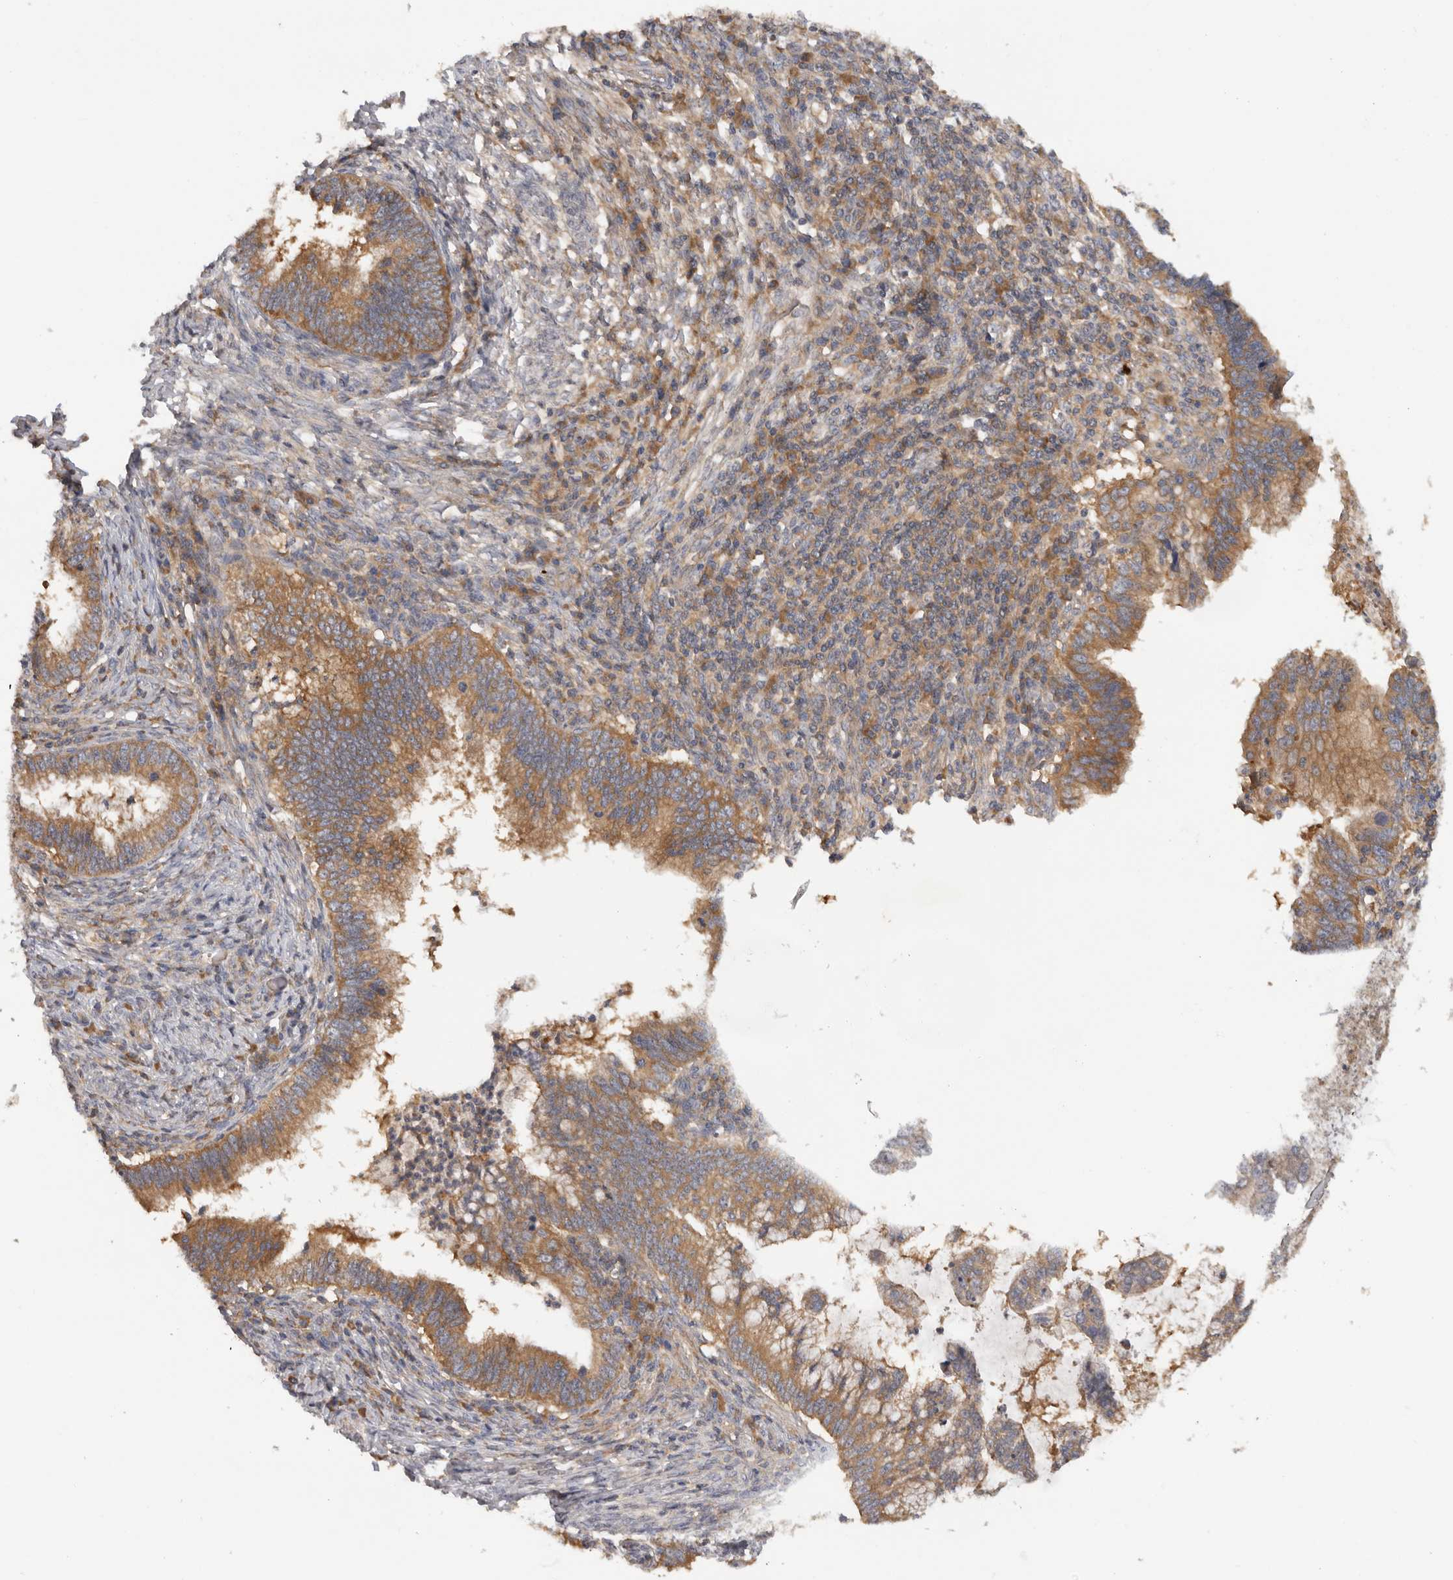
{"staining": {"intensity": "moderate", "quantity": ">75%", "location": "cytoplasmic/membranous"}, "tissue": "cervical cancer", "cell_type": "Tumor cells", "image_type": "cancer", "snomed": [{"axis": "morphology", "description": "Adenocarcinoma, NOS"}, {"axis": "topography", "description": "Cervix"}], "caption": "Approximately >75% of tumor cells in human cervical cancer (adenocarcinoma) exhibit moderate cytoplasmic/membranous protein positivity as visualized by brown immunohistochemical staining.", "gene": "PPP1R42", "patient": {"sex": "female", "age": 36}}